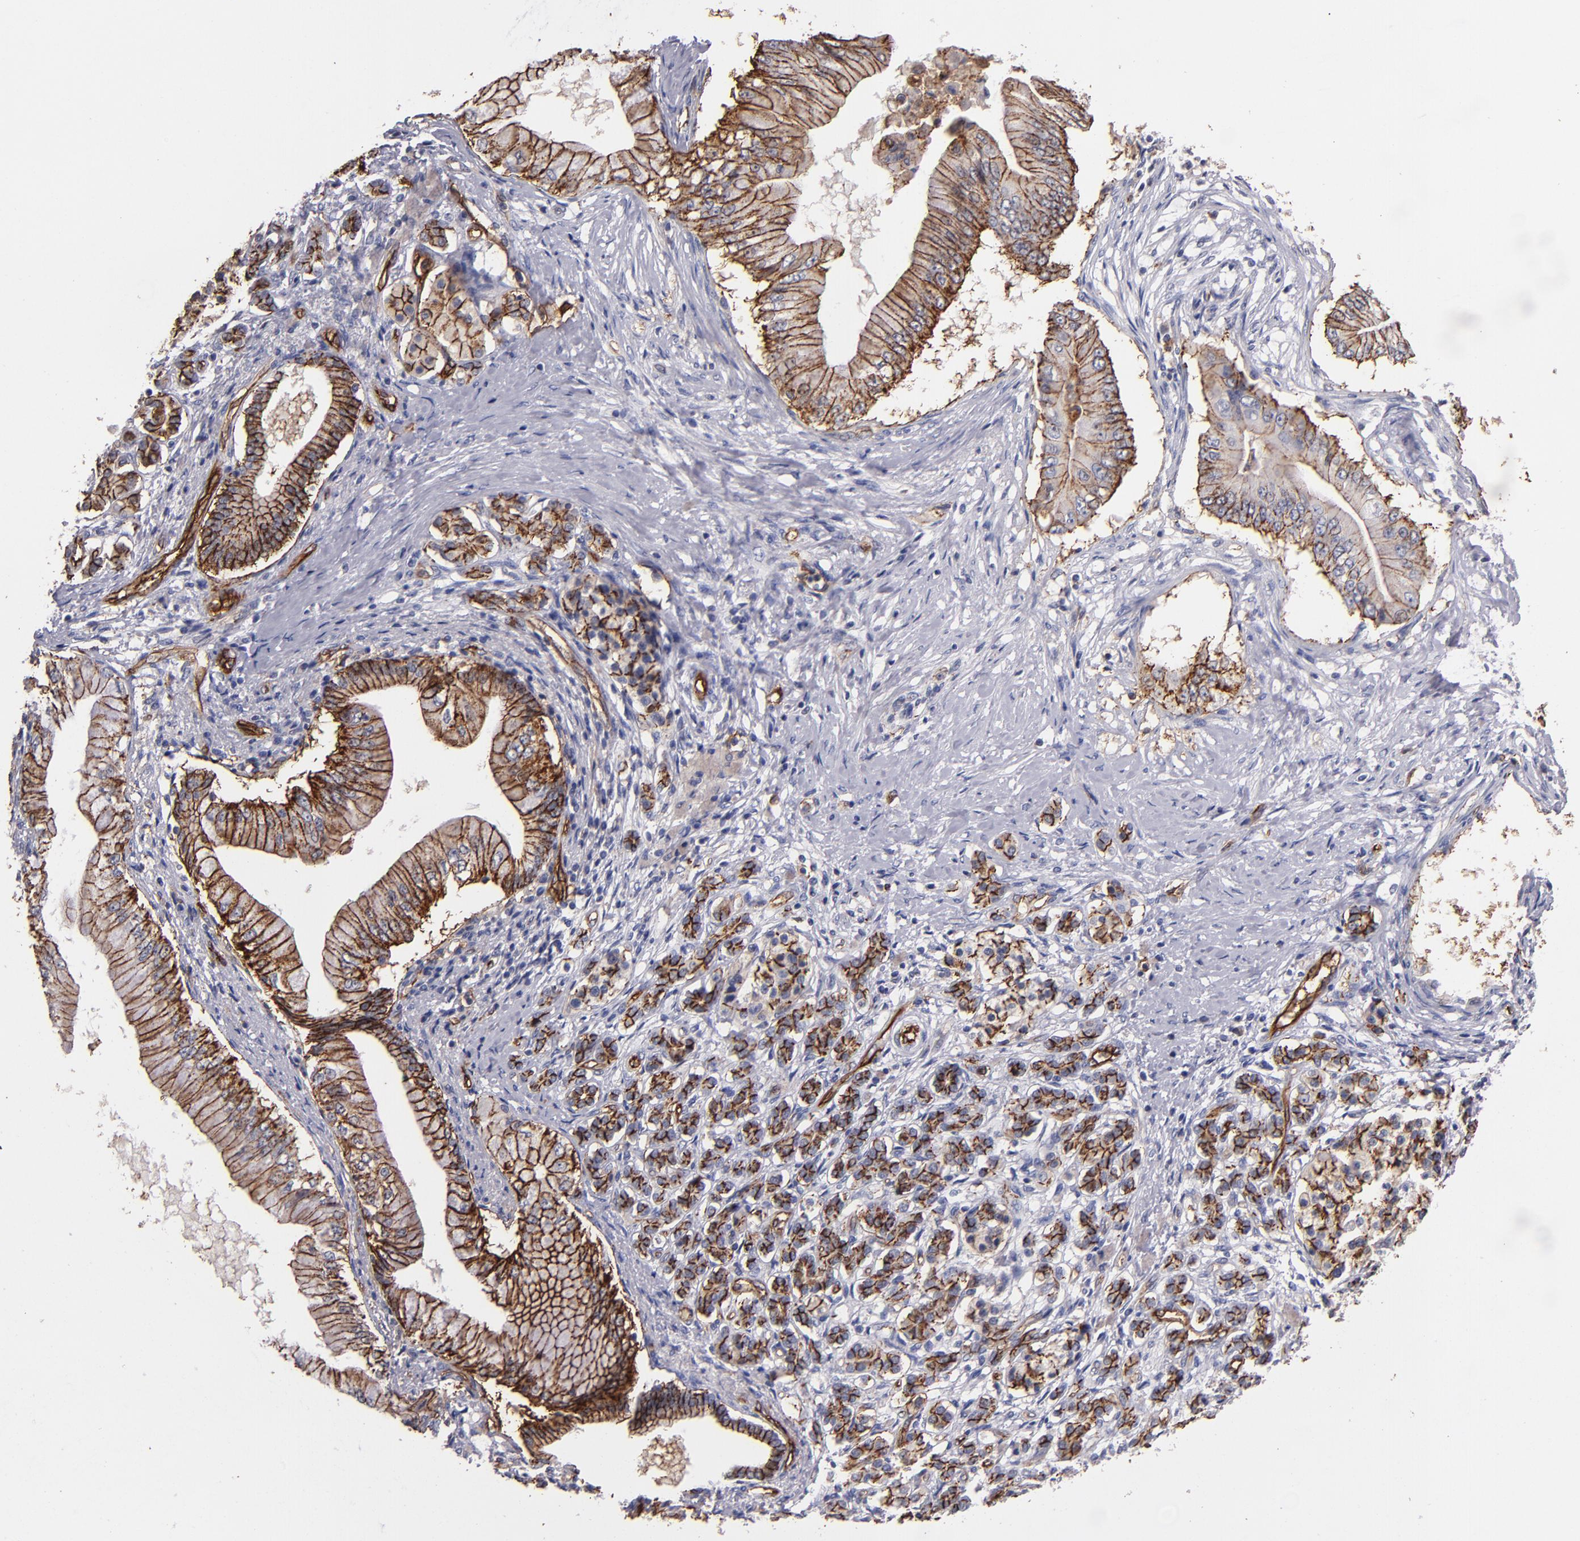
{"staining": {"intensity": "strong", "quantity": ">75%", "location": "cytoplasmic/membranous"}, "tissue": "pancreatic cancer", "cell_type": "Tumor cells", "image_type": "cancer", "snomed": [{"axis": "morphology", "description": "Adenocarcinoma, NOS"}, {"axis": "topography", "description": "Pancreas"}], "caption": "This is an image of IHC staining of pancreatic cancer, which shows strong positivity in the cytoplasmic/membranous of tumor cells.", "gene": "CLDN5", "patient": {"sex": "male", "age": 62}}